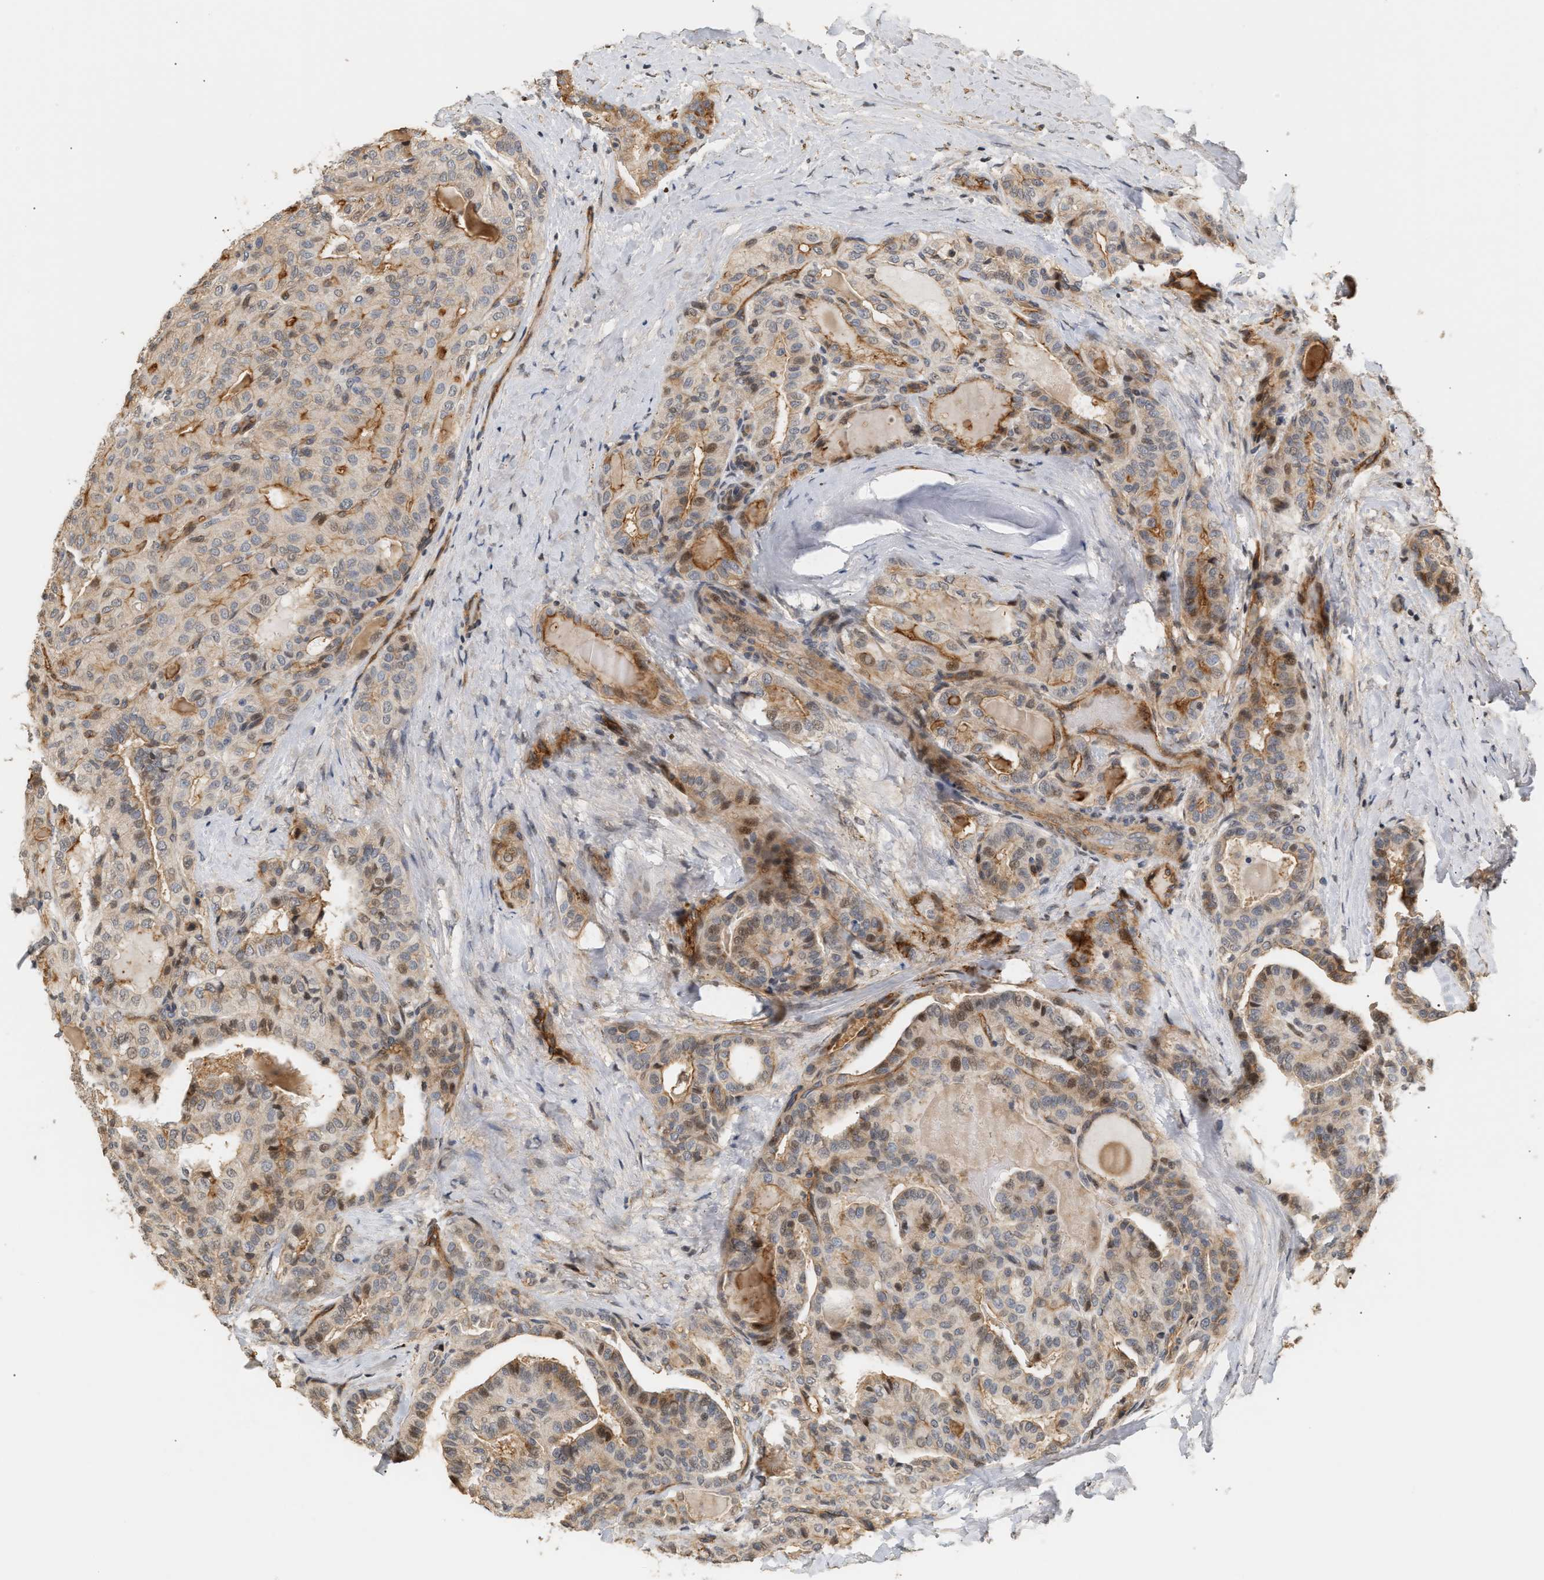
{"staining": {"intensity": "weak", "quantity": "<25%", "location": "cytoplasmic/membranous,nuclear"}, "tissue": "thyroid cancer", "cell_type": "Tumor cells", "image_type": "cancer", "snomed": [{"axis": "morphology", "description": "Papillary adenocarcinoma, NOS"}, {"axis": "topography", "description": "Thyroid gland"}], "caption": "Tumor cells show no significant positivity in thyroid papillary adenocarcinoma. (DAB immunohistochemistry (IHC), high magnification).", "gene": "PLXND1", "patient": {"sex": "male", "age": 77}}